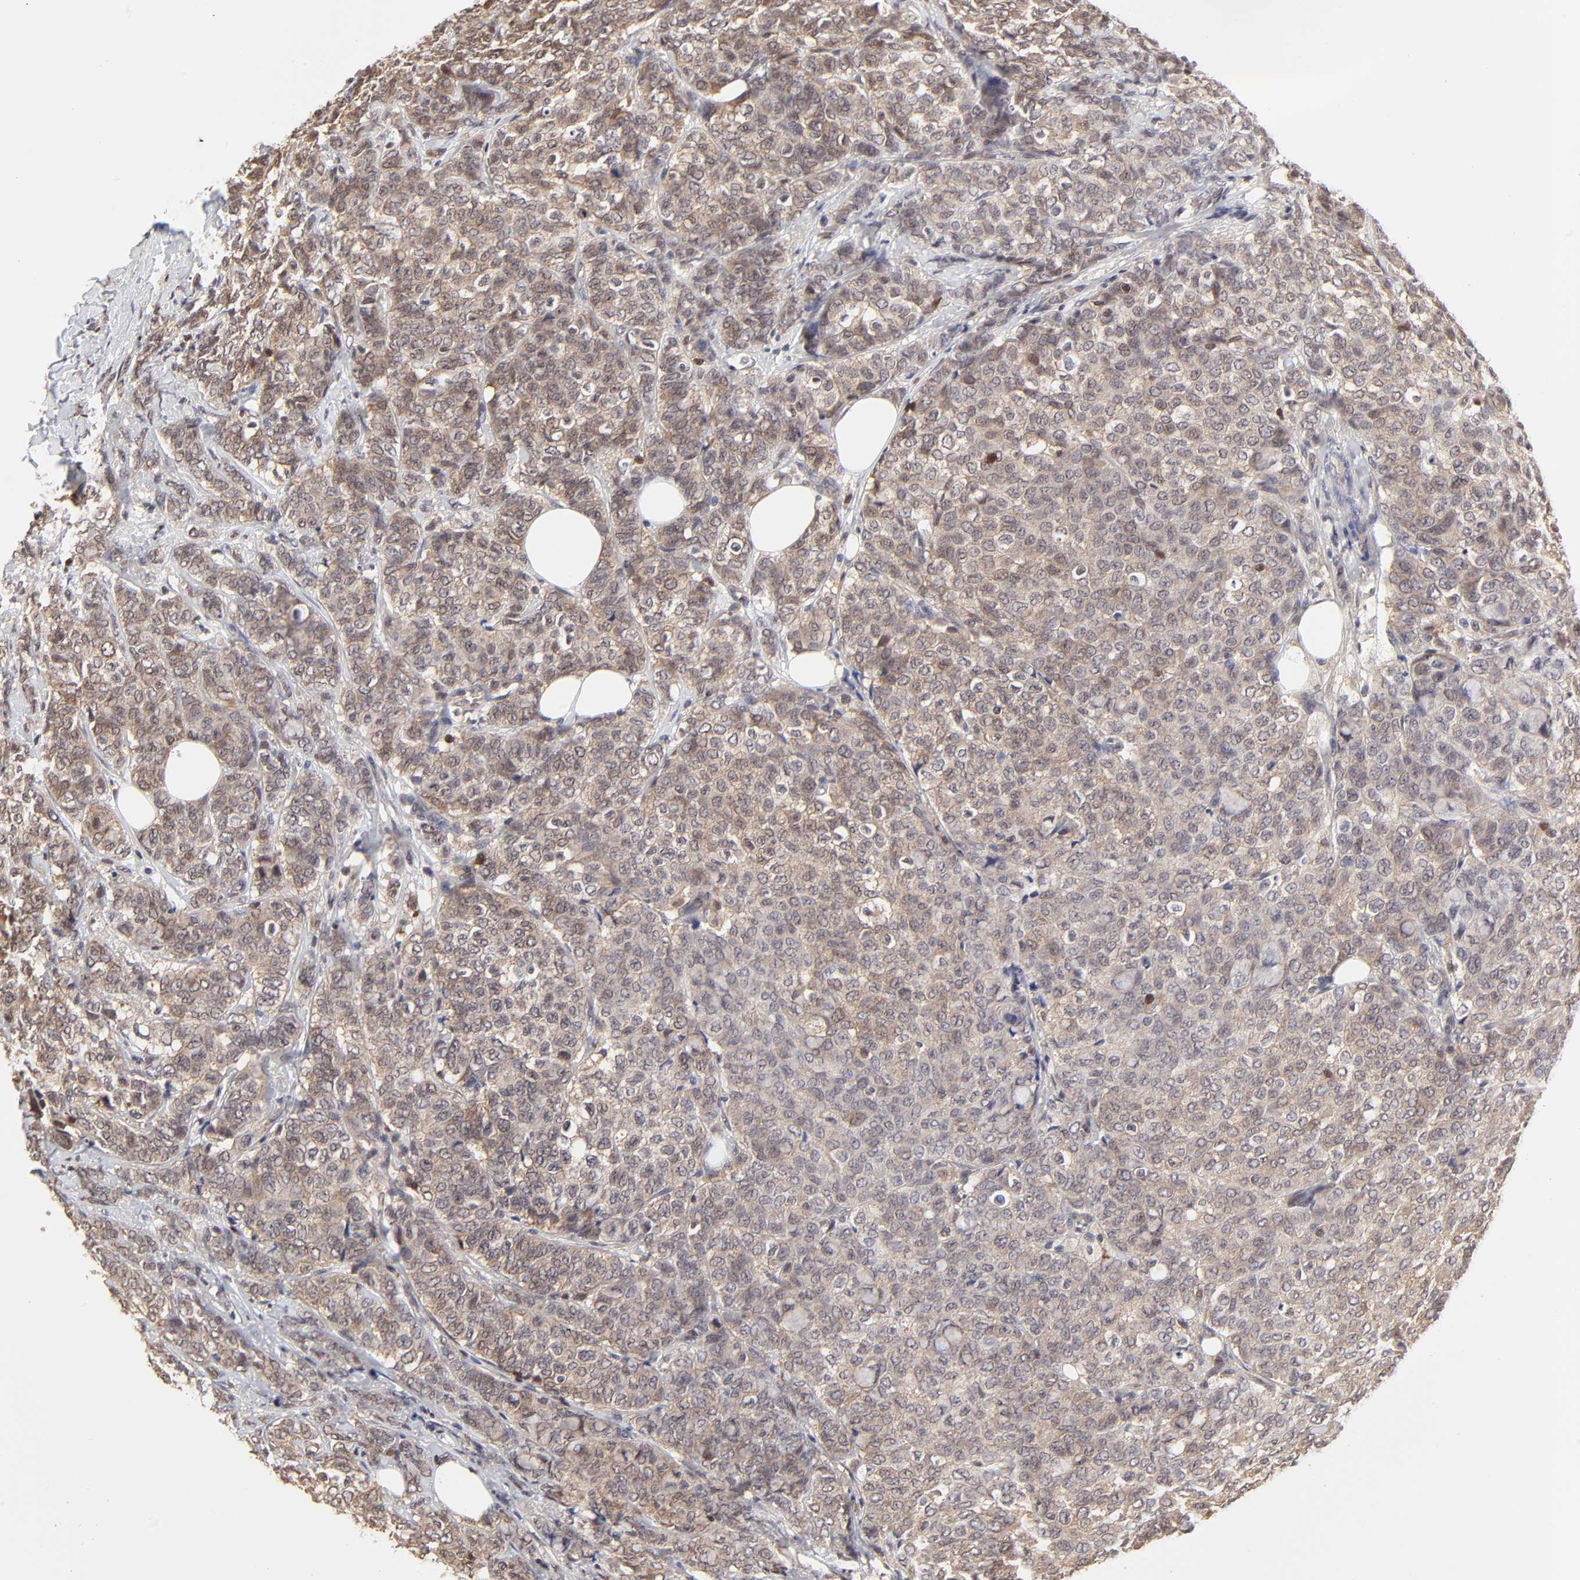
{"staining": {"intensity": "weak", "quantity": ">75%", "location": "cytoplasmic/membranous"}, "tissue": "breast cancer", "cell_type": "Tumor cells", "image_type": "cancer", "snomed": [{"axis": "morphology", "description": "Lobular carcinoma"}, {"axis": "topography", "description": "Breast"}], "caption": "Human breast cancer stained with a brown dye displays weak cytoplasmic/membranous positive positivity in approximately >75% of tumor cells.", "gene": "CASP3", "patient": {"sex": "female", "age": 60}}